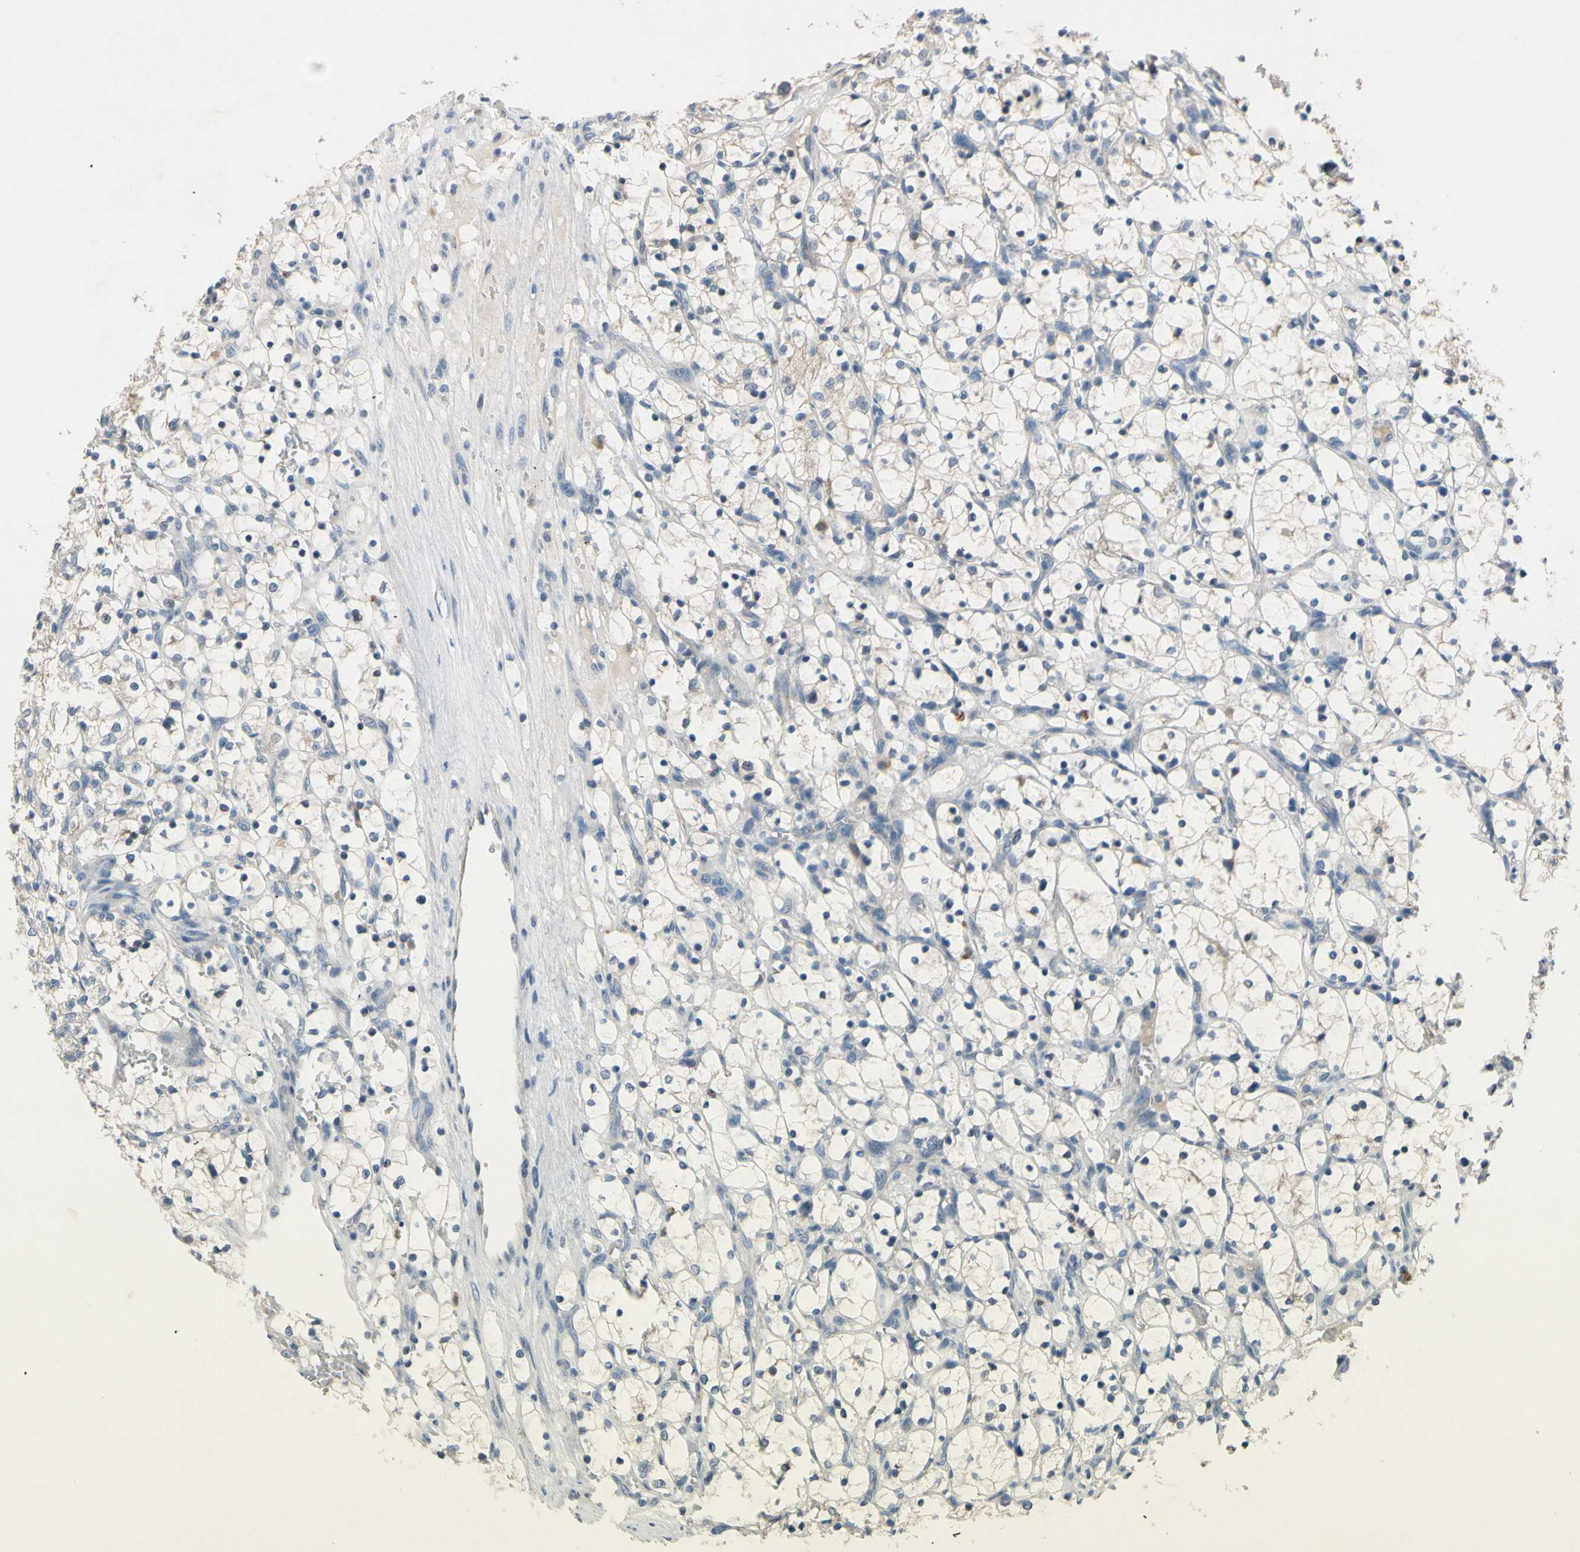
{"staining": {"intensity": "negative", "quantity": "none", "location": "none"}, "tissue": "renal cancer", "cell_type": "Tumor cells", "image_type": "cancer", "snomed": [{"axis": "morphology", "description": "Adenocarcinoma, NOS"}, {"axis": "topography", "description": "Kidney"}], "caption": "Immunohistochemical staining of human renal cancer shows no significant positivity in tumor cells. (DAB IHC visualized using brightfield microscopy, high magnification).", "gene": "SLC27A6", "patient": {"sex": "female", "age": 69}}